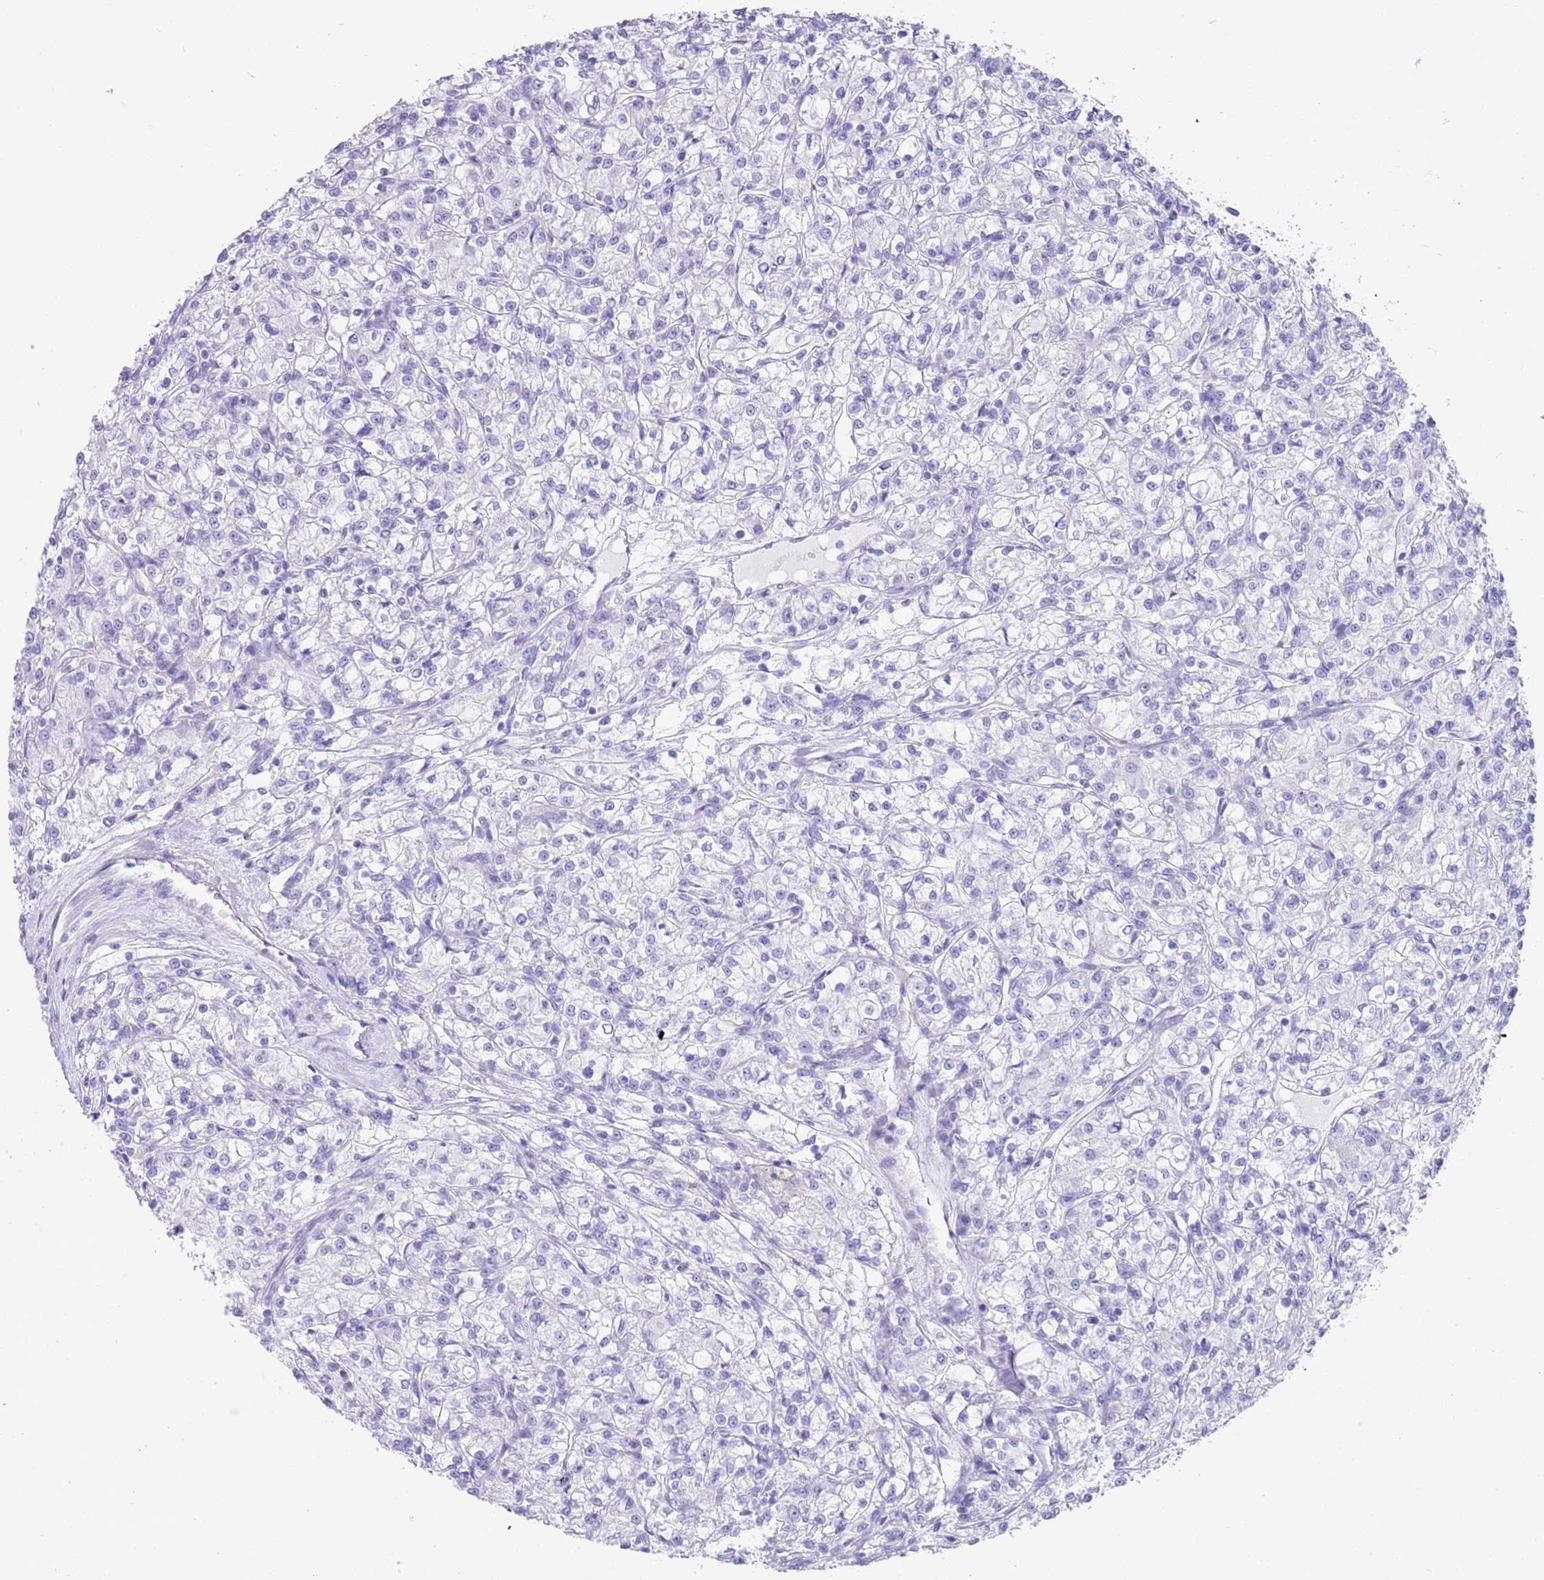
{"staining": {"intensity": "negative", "quantity": "none", "location": "none"}, "tissue": "renal cancer", "cell_type": "Tumor cells", "image_type": "cancer", "snomed": [{"axis": "morphology", "description": "Adenocarcinoma, NOS"}, {"axis": "topography", "description": "Kidney"}], "caption": "This is an IHC micrograph of renal cancer. There is no positivity in tumor cells.", "gene": "CPXM2", "patient": {"sex": "female", "age": 59}}